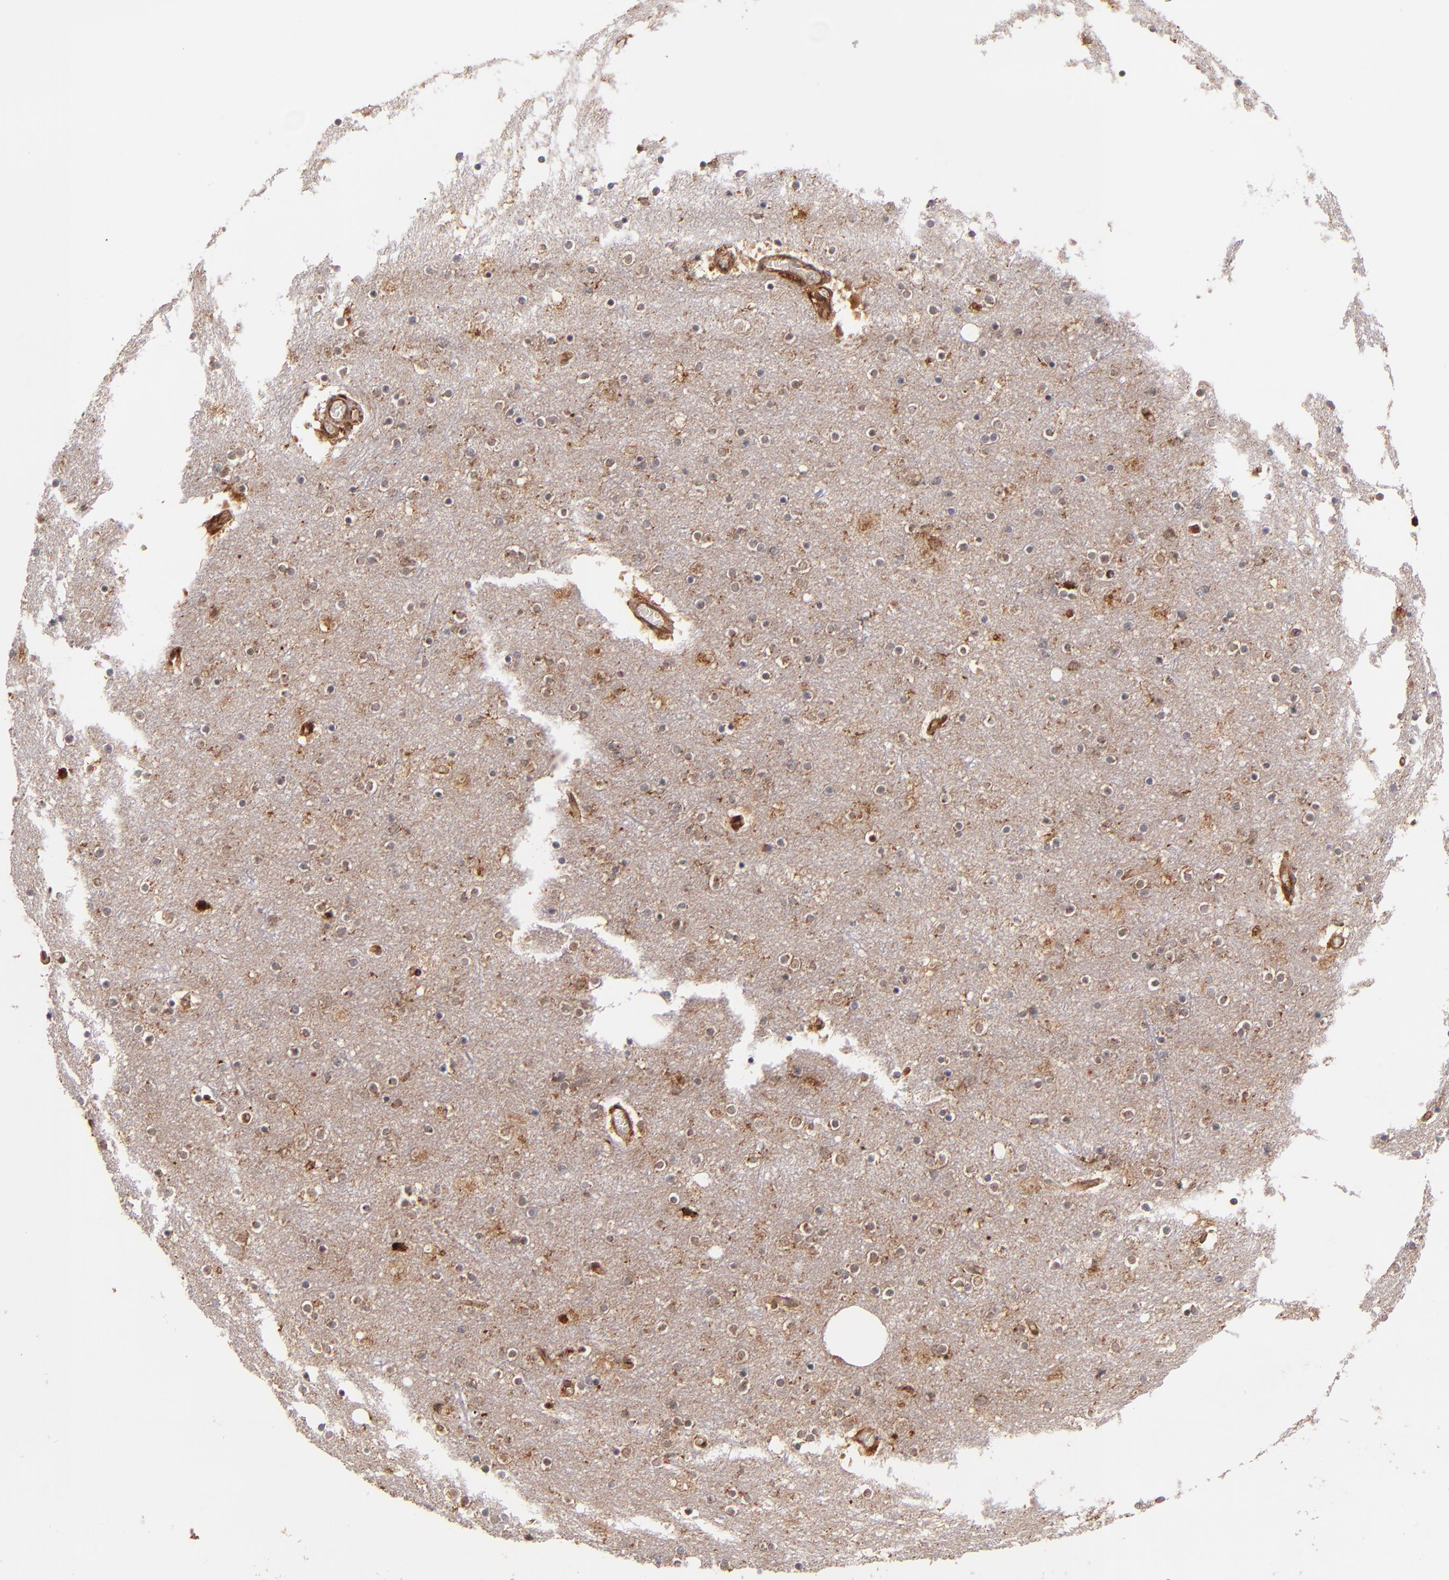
{"staining": {"intensity": "moderate", "quantity": "25%-75%", "location": "cytoplasmic/membranous"}, "tissue": "cerebral cortex", "cell_type": "Endothelial cells", "image_type": "normal", "snomed": [{"axis": "morphology", "description": "Normal tissue, NOS"}, {"axis": "topography", "description": "Cerebral cortex"}], "caption": "This is a micrograph of immunohistochemistry (IHC) staining of normal cerebral cortex, which shows moderate positivity in the cytoplasmic/membranous of endothelial cells.", "gene": "STX8", "patient": {"sex": "female", "age": 54}}